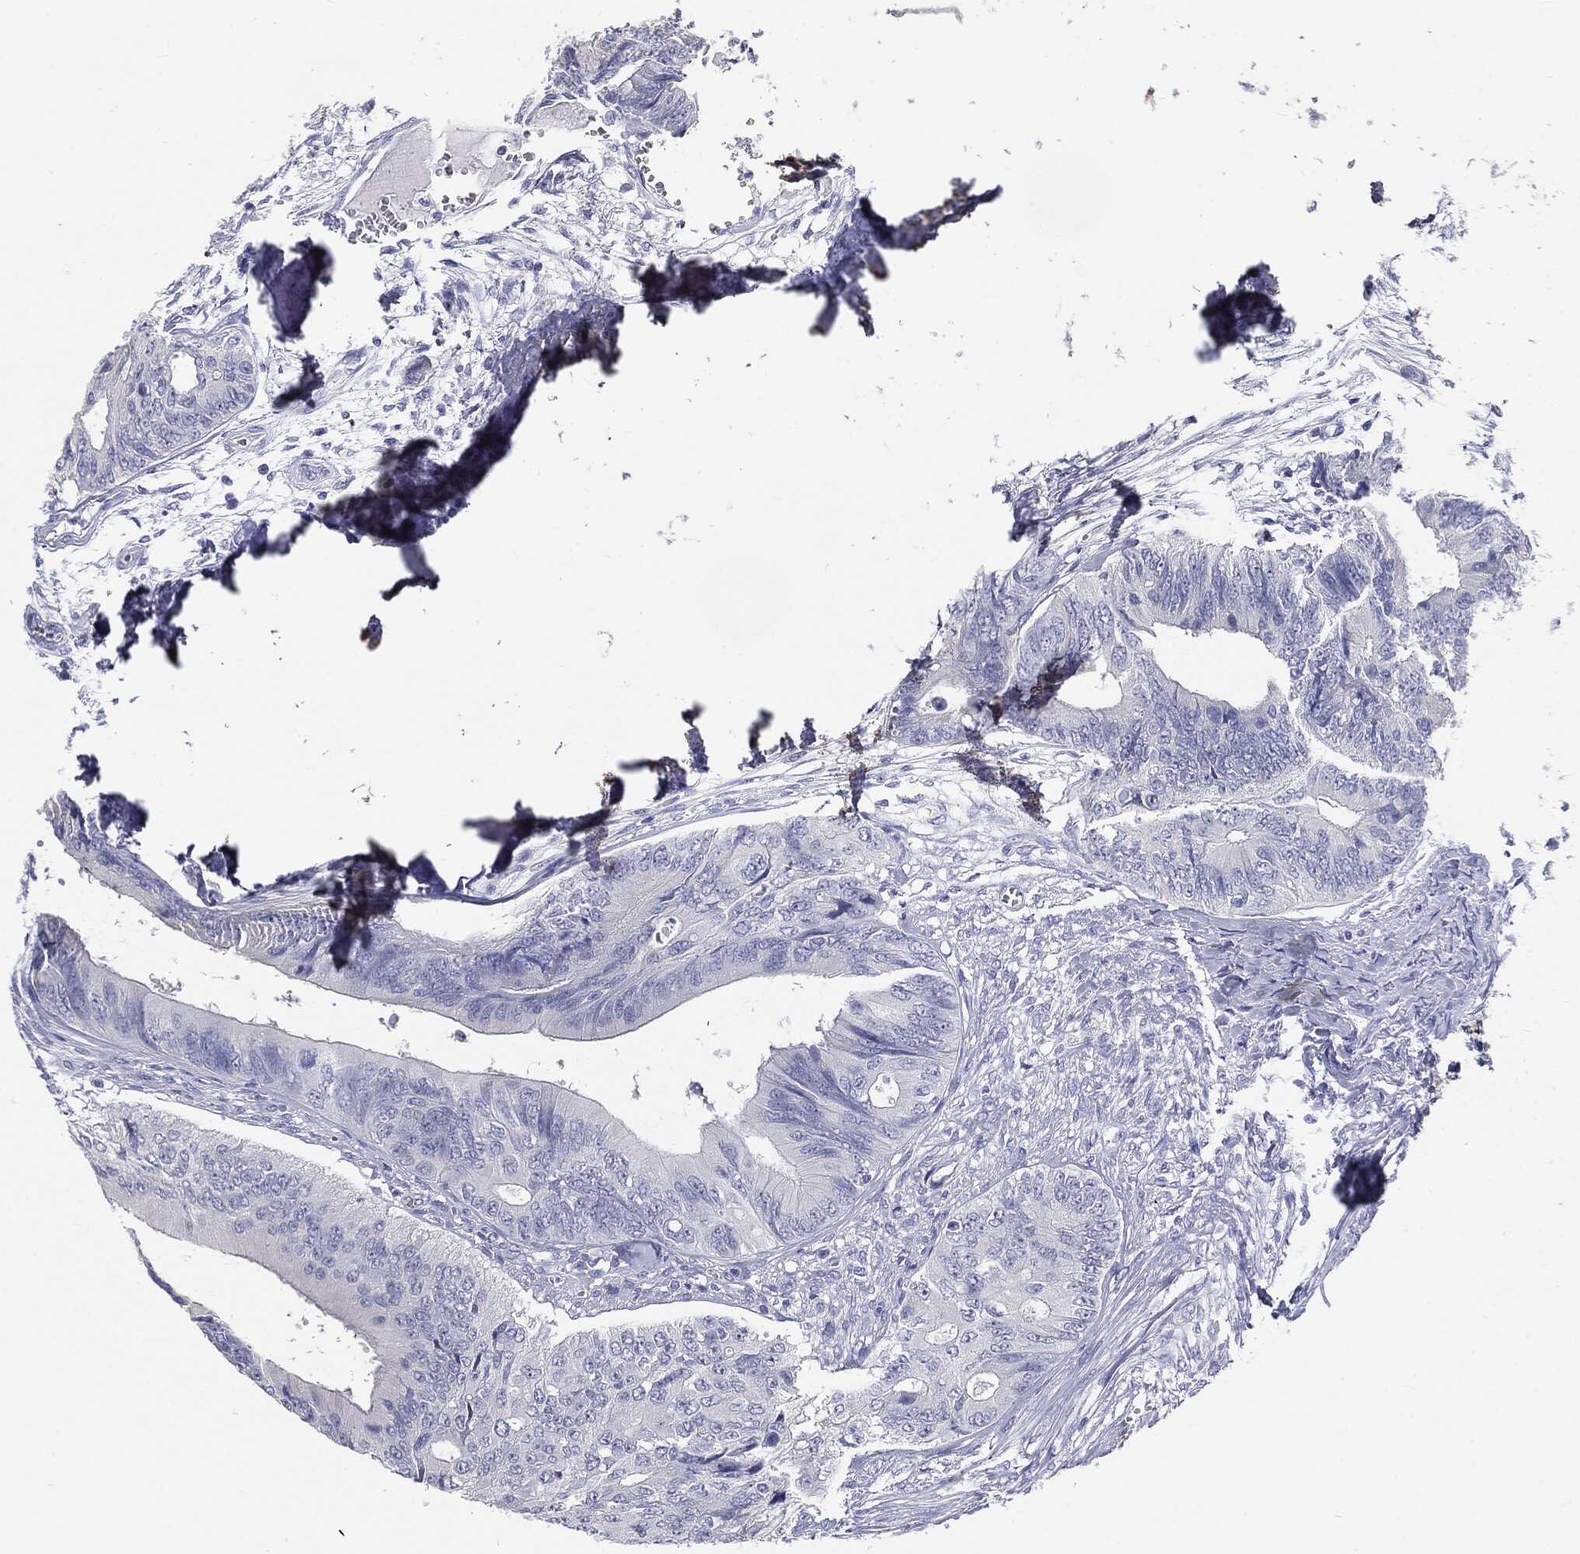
{"staining": {"intensity": "negative", "quantity": "none", "location": "none"}, "tissue": "colorectal cancer", "cell_type": "Tumor cells", "image_type": "cancer", "snomed": [{"axis": "morphology", "description": "Normal tissue, NOS"}, {"axis": "morphology", "description": "Adenocarcinoma, NOS"}, {"axis": "topography", "description": "Colon"}], "caption": "Protein analysis of colorectal adenocarcinoma shows no significant positivity in tumor cells.", "gene": "CUZD1", "patient": {"sex": "male", "age": 65}}